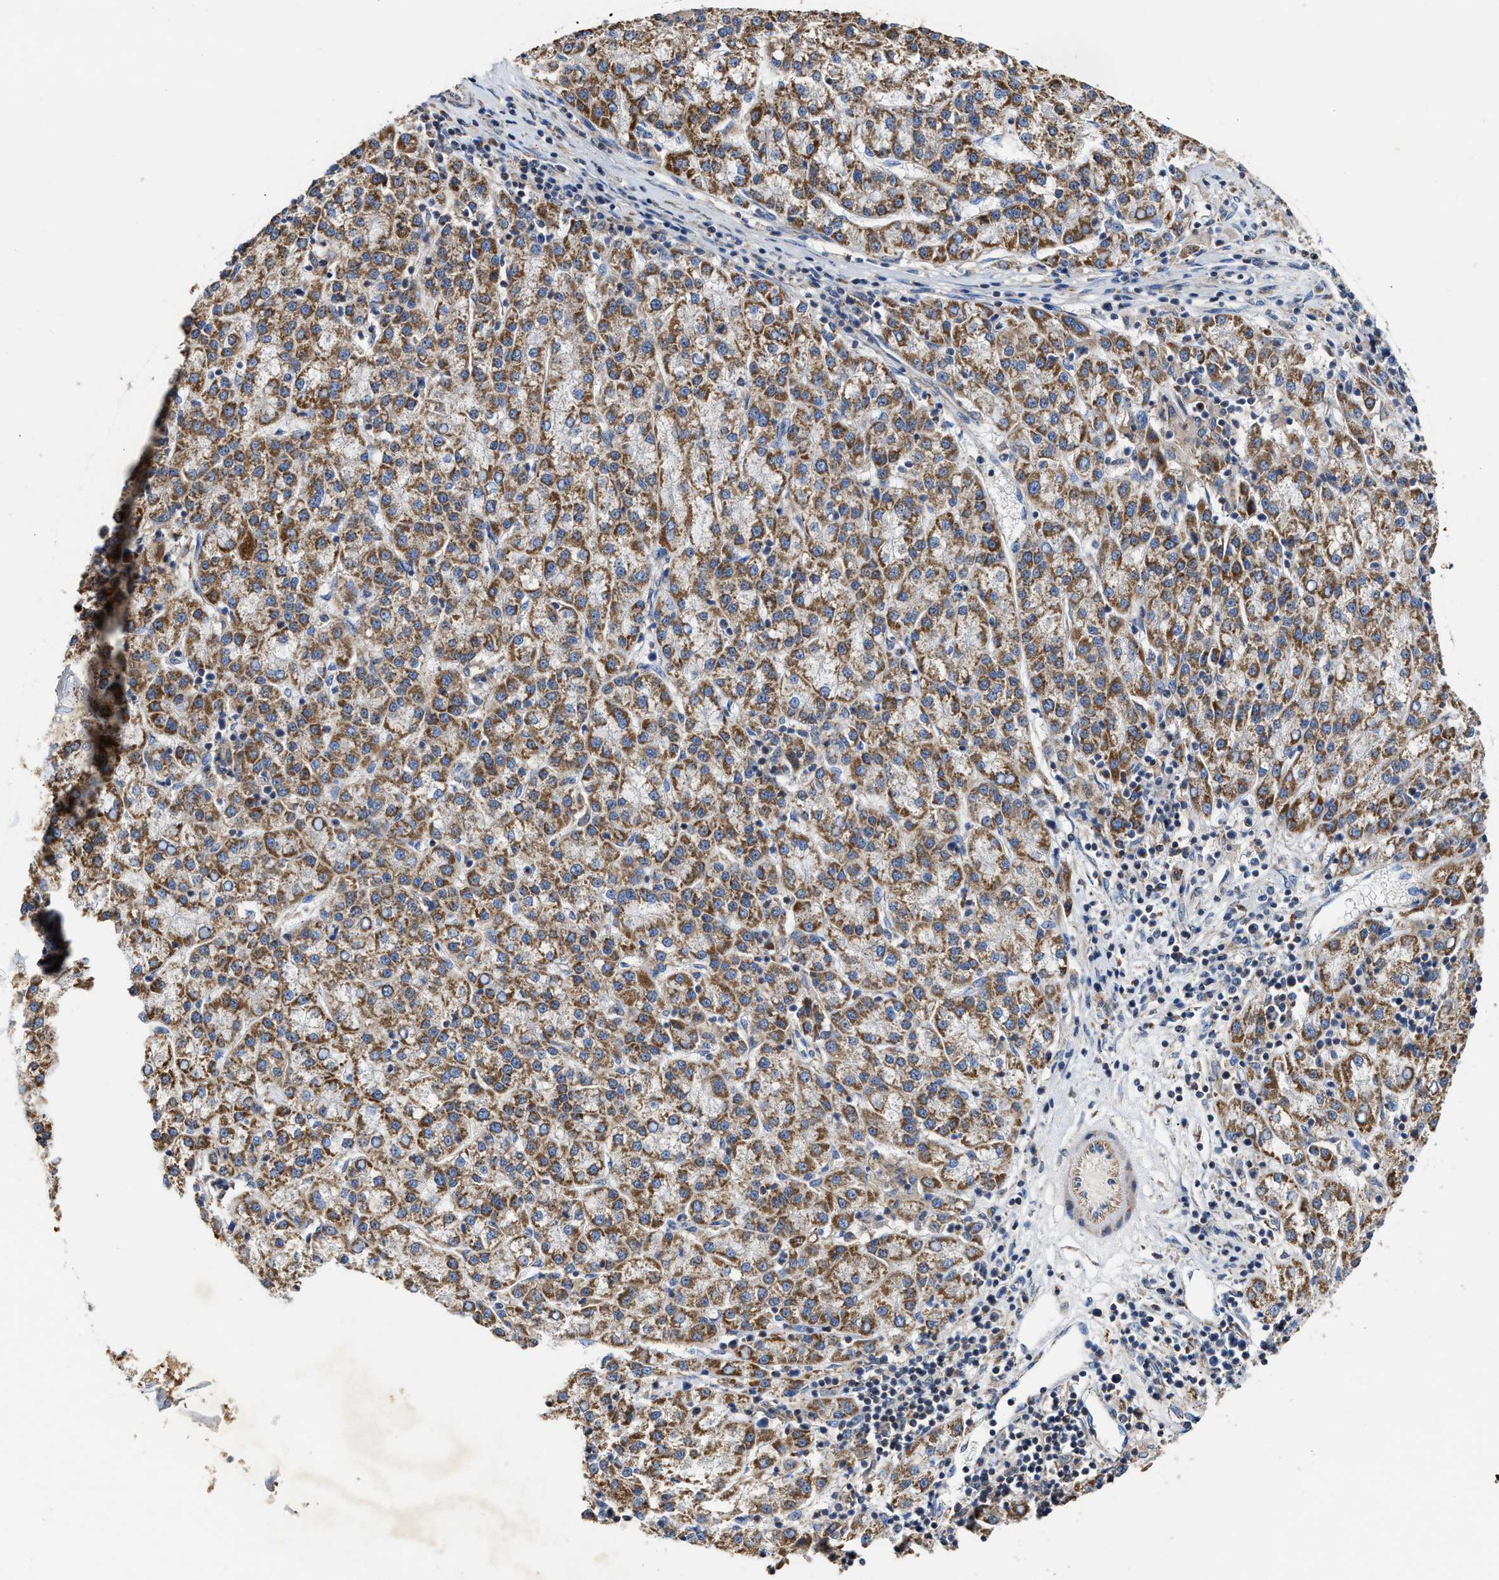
{"staining": {"intensity": "moderate", "quantity": ">75%", "location": "cytoplasmic/membranous"}, "tissue": "liver cancer", "cell_type": "Tumor cells", "image_type": "cancer", "snomed": [{"axis": "morphology", "description": "Carcinoma, Hepatocellular, NOS"}, {"axis": "topography", "description": "Liver"}], "caption": "This is a photomicrograph of immunohistochemistry staining of hepatocellular carcinoma (liver), which shows moderate positivity in the cytoplasmic/membranous of tumor cells.", "gene": "MECR", "patient": {"sex": "female", "age": 58}}